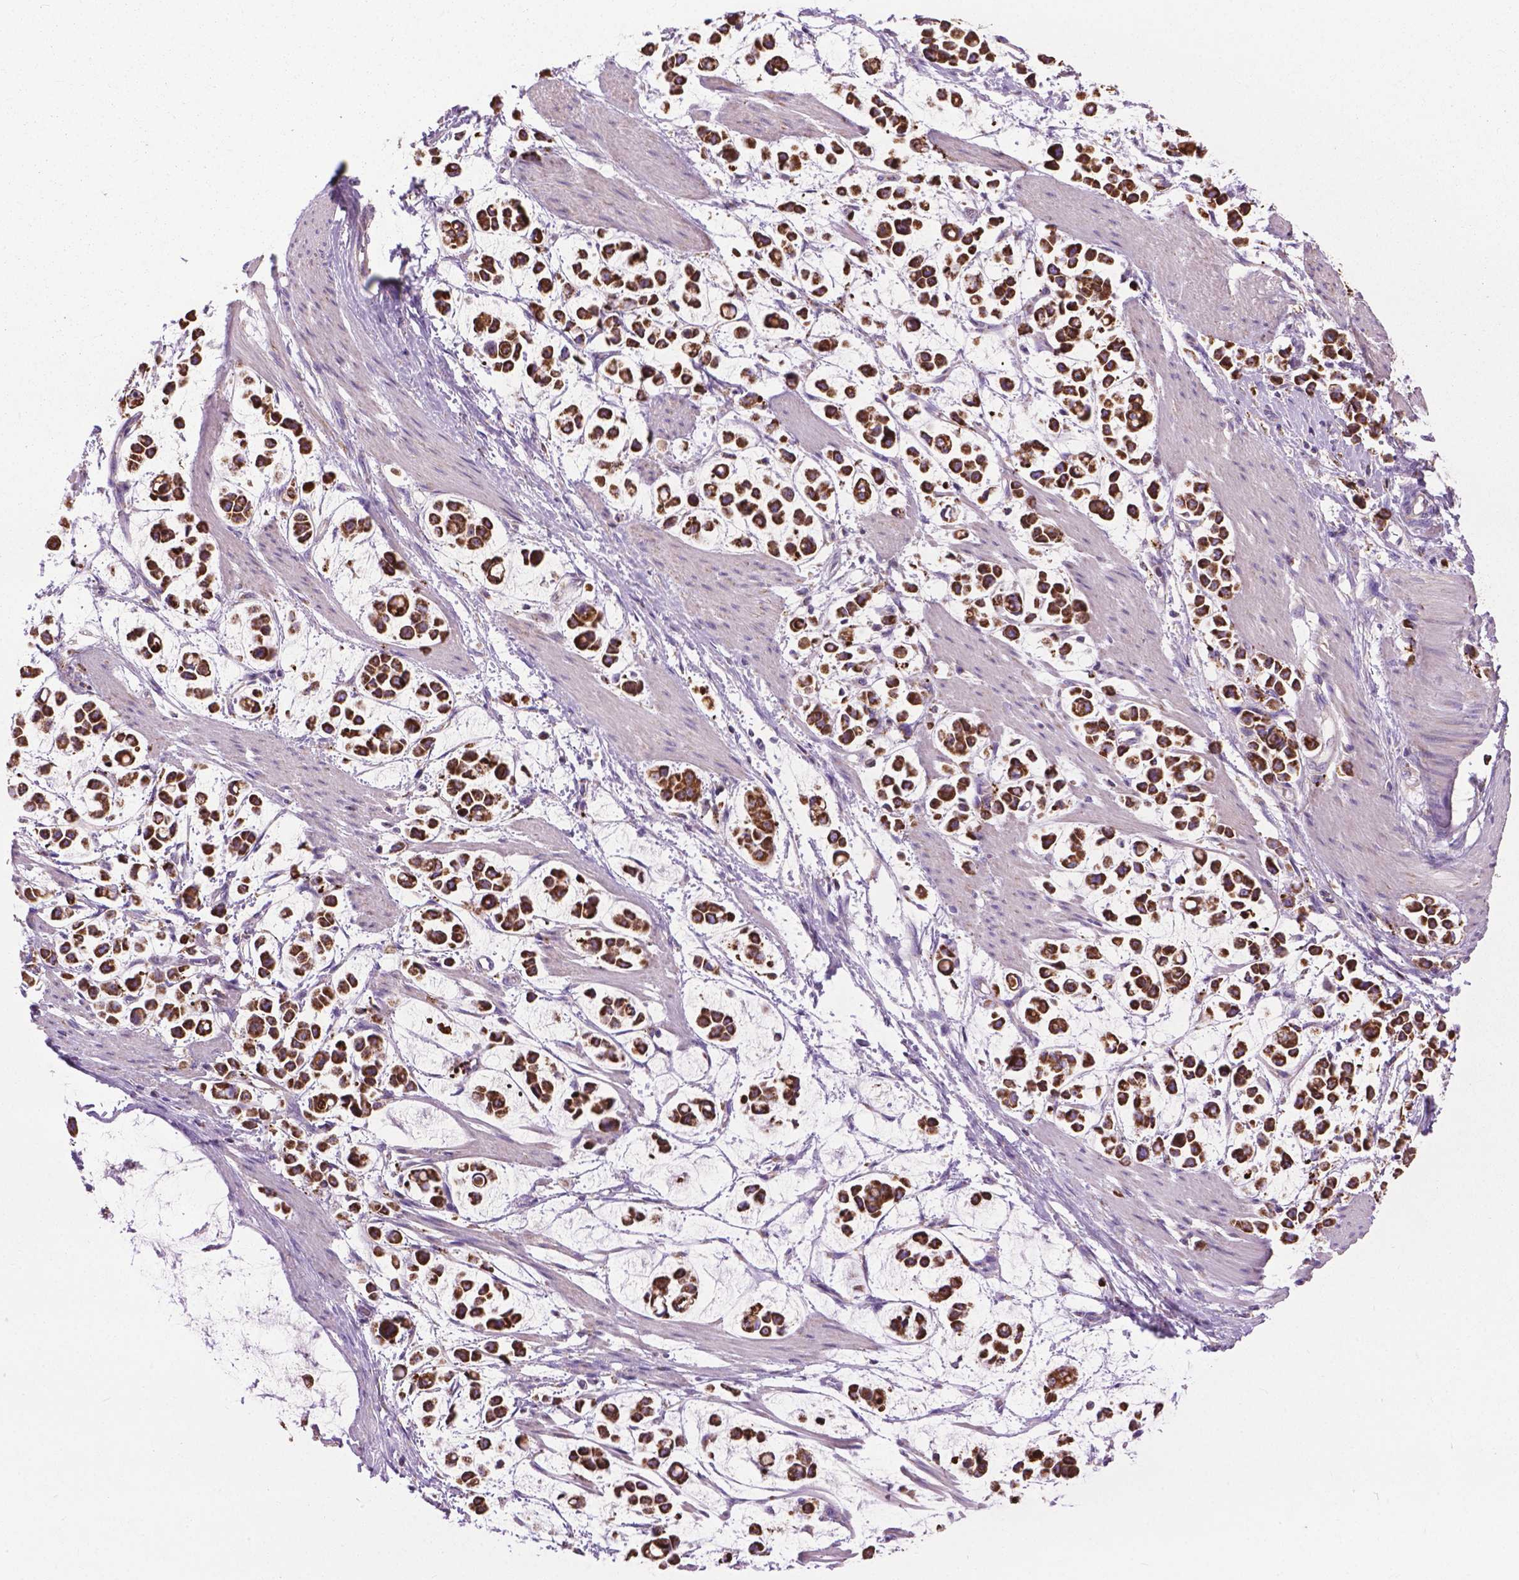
{"staining": {"intensity": "strong", "quantity": ">75%", "location": "cytoplasmic/membranous"}, "tissue": "stomach cancer", "cell_type": "Tumor cells", "image_type": "cancer", "snomed": [{"axis": "morphology", "description": "Adenocarcinoma, NOS"}, {"axis": "topography", "description": "Stomach"}], "caption": "Strong cytoplasmic/membranous expression is present in approximately >75% of tumor cells in stomach cancer.", "gene": "VDAC1", "patient": {"sex": "male", "age": 82}}